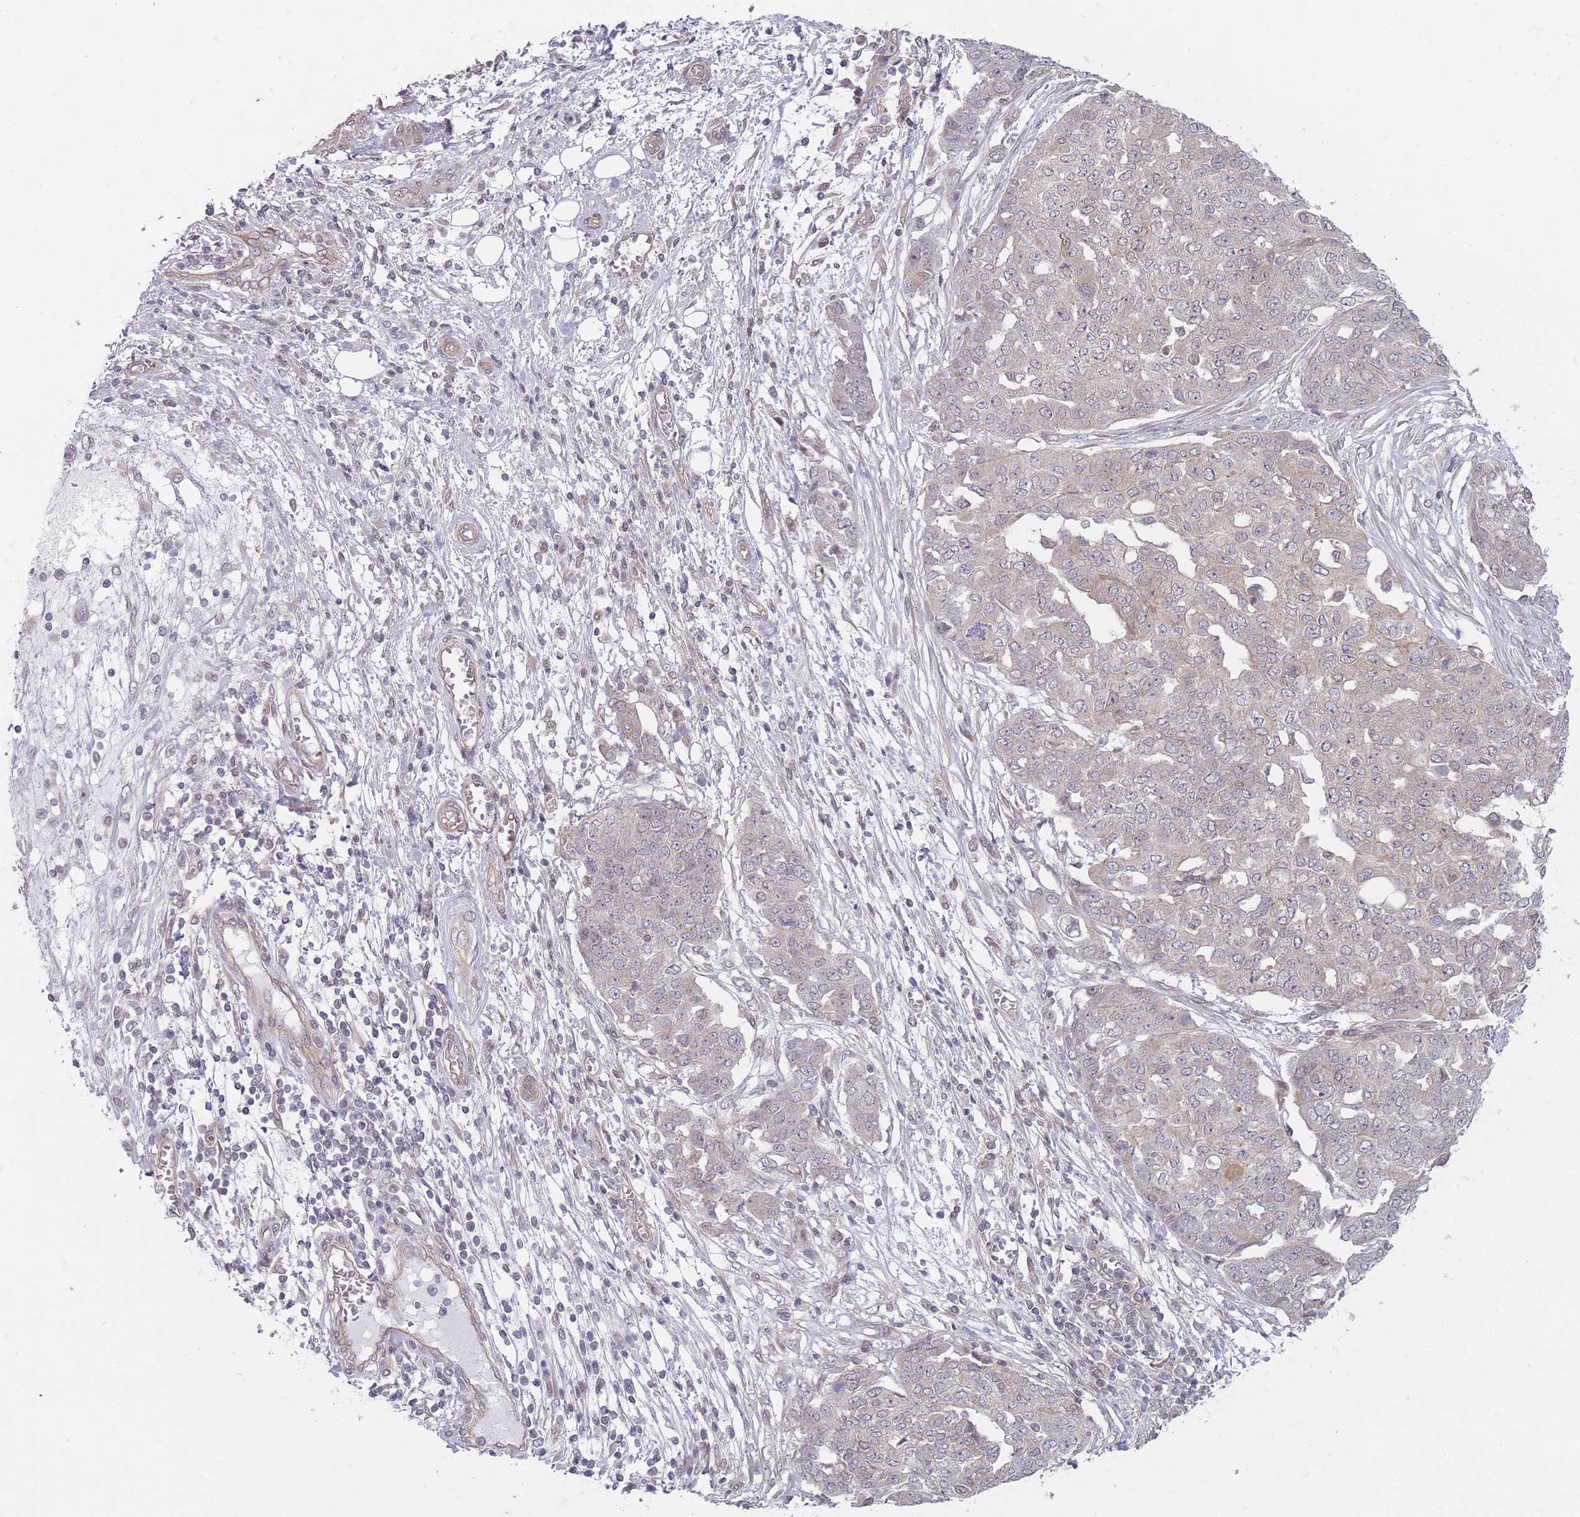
{"staining": {"intensity": "weak", "quantity": "<25%", "location": "cytoplasmic/membranous"}, "tissue": "ovarian cancer", "cell_type": "Tumor cells", "image_type": "cancer", "snomed": [{"axis": "morphology", "description": "Cystadenocarcinoma, serous, NOS"}, {"axis": "topography", "description": "Soft tissue"}, {"axis": "topography", "description": "Ovary"}], "caption": "A high-resolution photomicrograph shows immunohistochemistry (IHC) staining of ovarian cancer (serous cystadenocarcinoma), which demonstrates no significant staining in tumor cells.", "gene": "VRK2", "patient": {"sex": "female", "age": 57}}